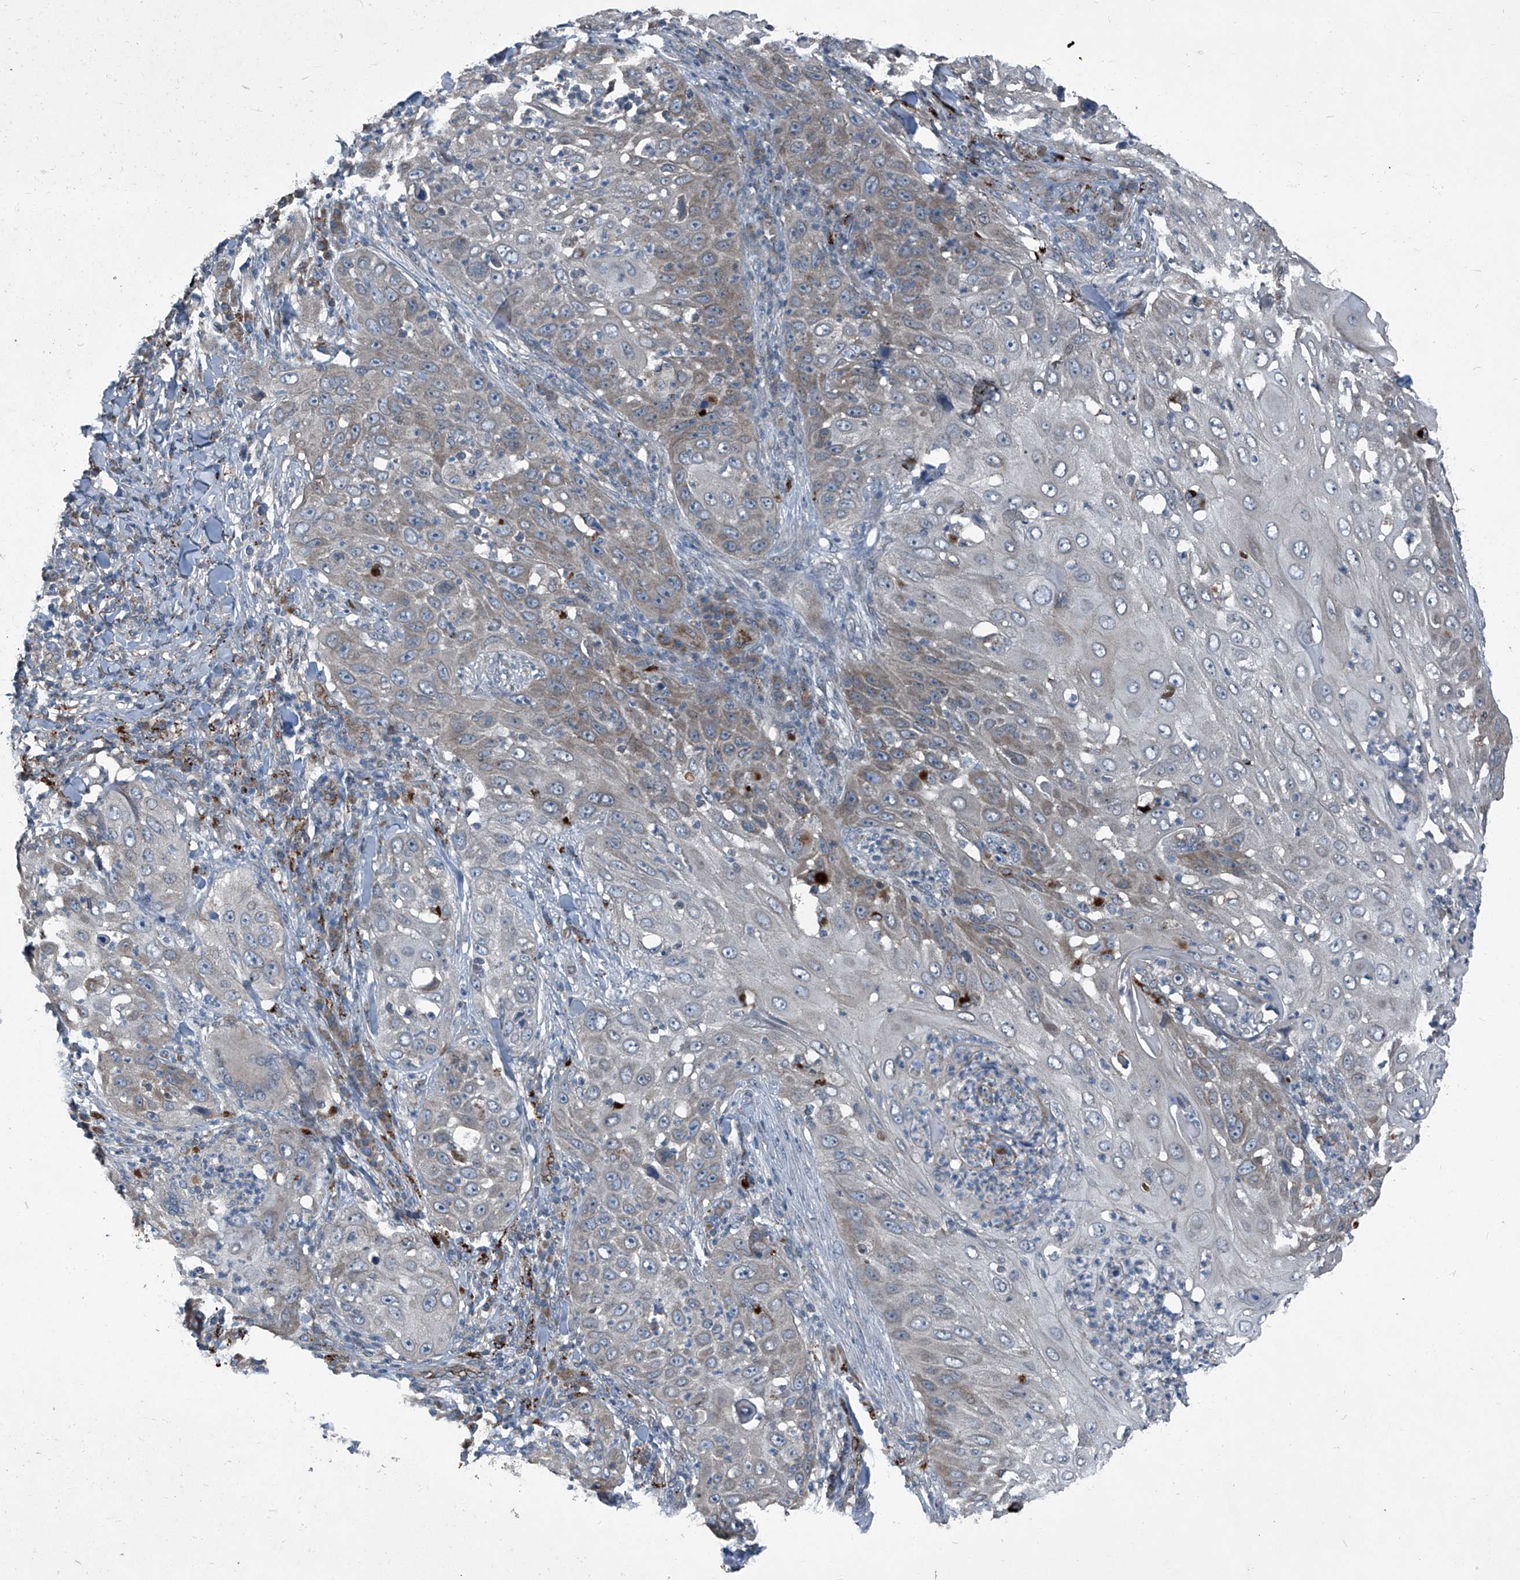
{"staining": {"intensity": "weak", "quantity": "25%-75%", "location": "cytoplasmic/membranous"}, "tissue": "skin cancer", "cell_type": "Tumor cells", "image_type": "cancer", "snomed": [{"axis": "morphology", "description": "Squamous cell carcinoma, NOS"}, {"axis": "topography", "description": "Skin"}], "caption": "Protein expression by immunohistochemistry (IHC) demonstrates weak cytoplasmic/membranous staining in about 25%-75% of tumor cells in skin squamous cell carcinoma.", "gene": "SENP2", "patient": {"sex": "female", "age": 44}}